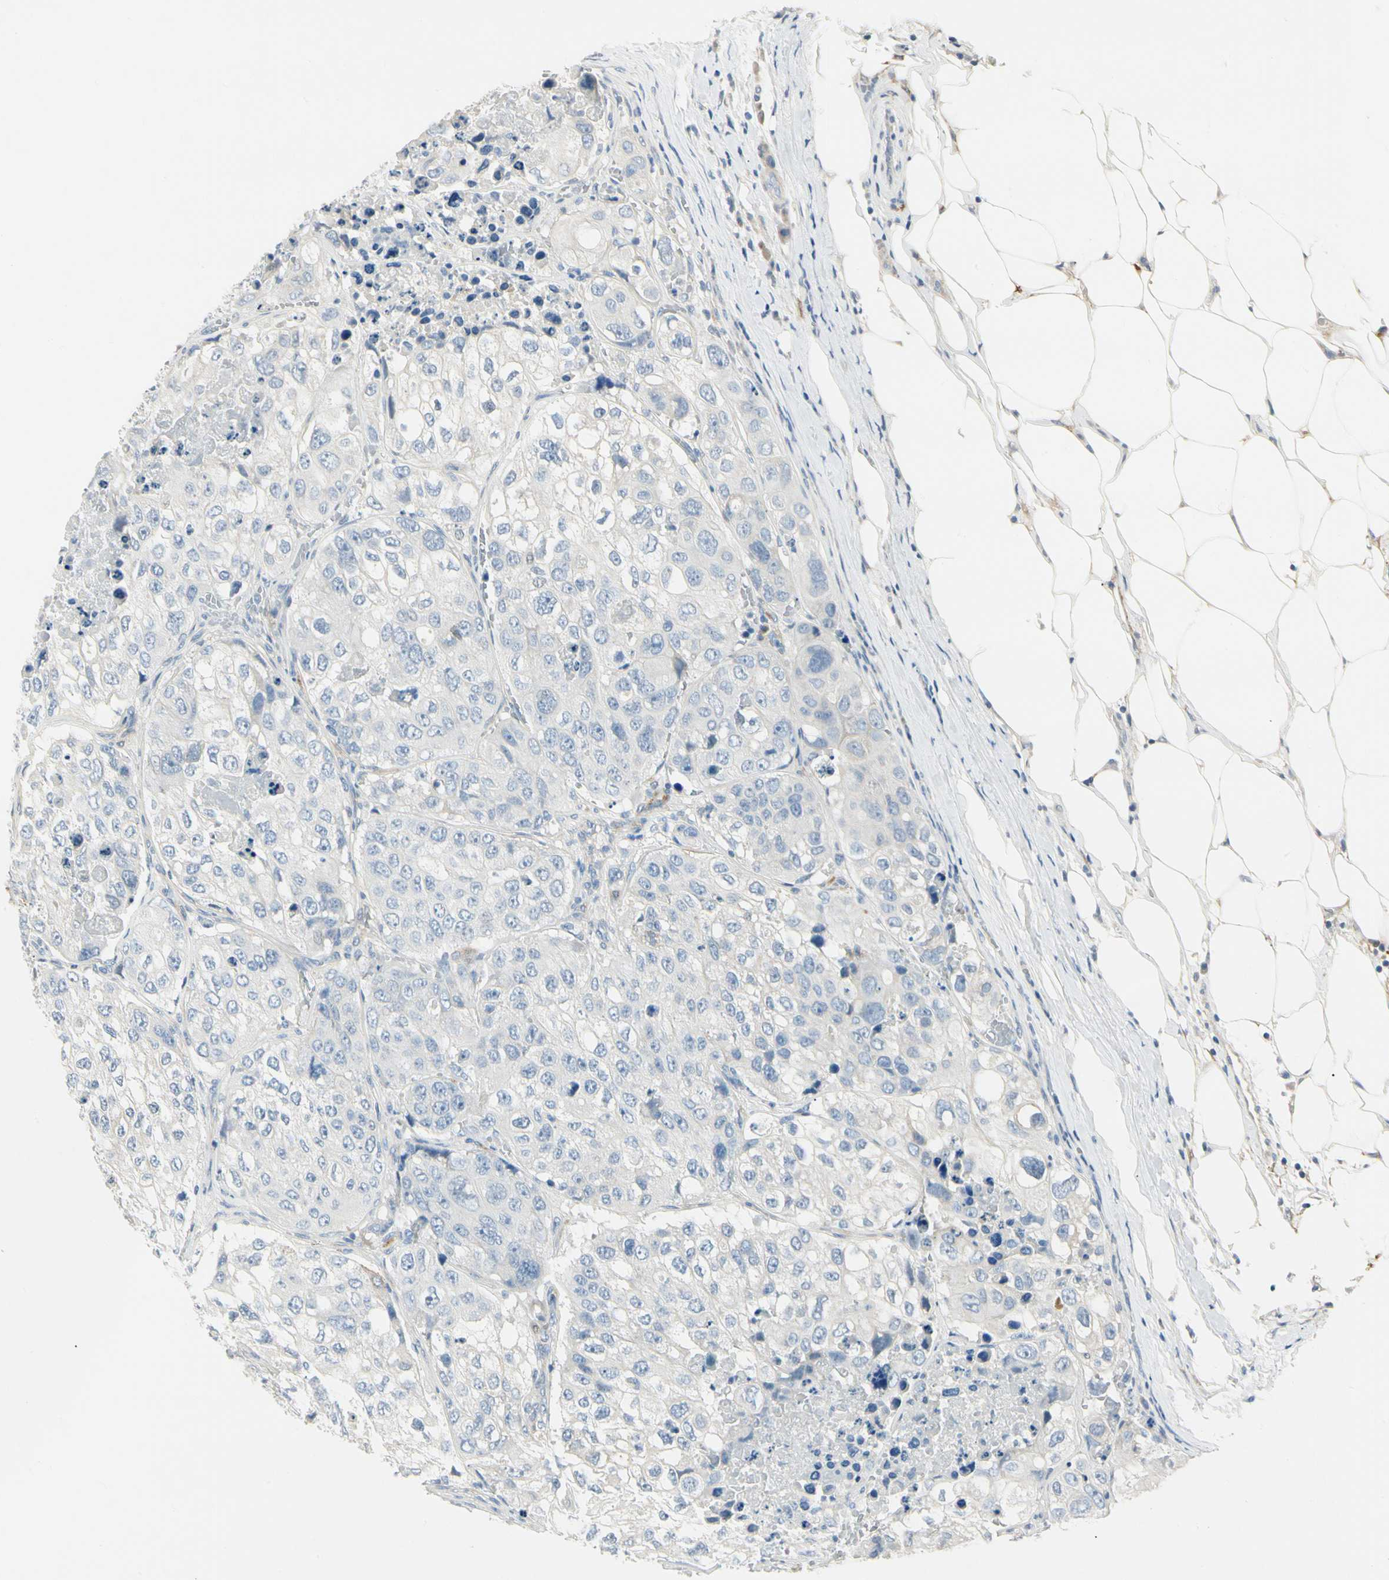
{"staining": {"intensity": "negative", "quantity": "none", "location": "none"}, "tissue": "urothelial cancer", "cell_type": "Tumor cells", "image_type": "cancer", "snomed": [{"axis": "morphology", "description": "Urothelial carcinoma, High grade"}, {"axis": "topography", "description": "Lymph node"}, {"axis": "topography", "description": "Urinary bladder"}], "caption": "Protein analysis of urothelial carcinoma (high-grade) displays no significant expression in tumor cells. Nuclei are stained in blue.", "gene": "AMPH", "patient": {"sex": "male", "age": 51}}